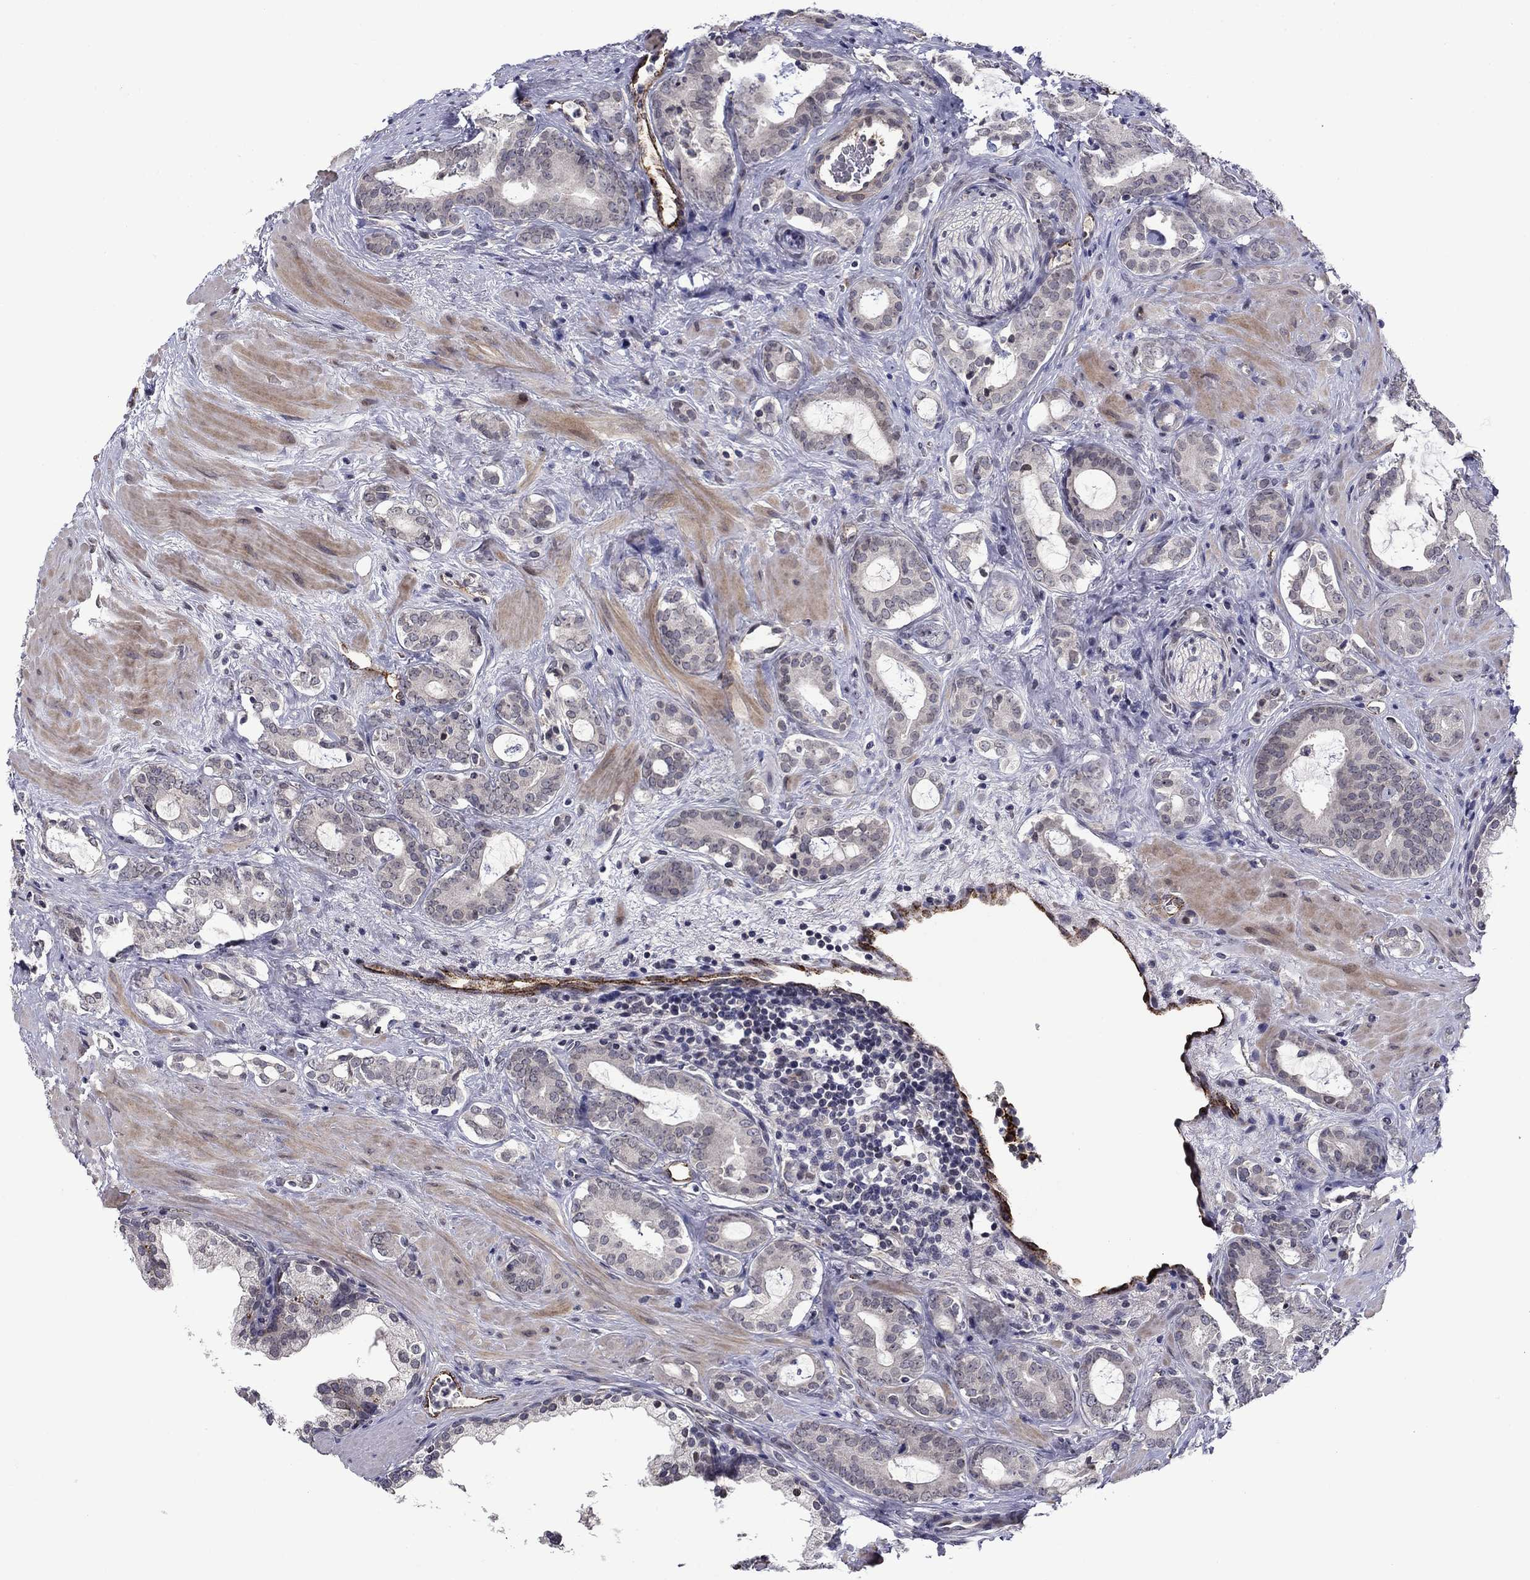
{"staining": {"intensity": "negative", "quantity": "none", "location": "none"}, "tissue": "prostate cancer", "cell_type": "Tumor cells", "image_type": "cancer", "snomed": [{"axis": "morphology", "description": "Adenocarcinoma, NOS"}, {"axis": "topography", "description": "Prostate"}], "caption": "High magnification brightfield microscopy of prostate cancer (adenocarcinoma) stained with DAB (brown) and counterstained with hematoxylin (blue): tumor cells show no significant positivity.", "gene": "SLITRK1", "patient": {"sex": "male", "age": 55}}